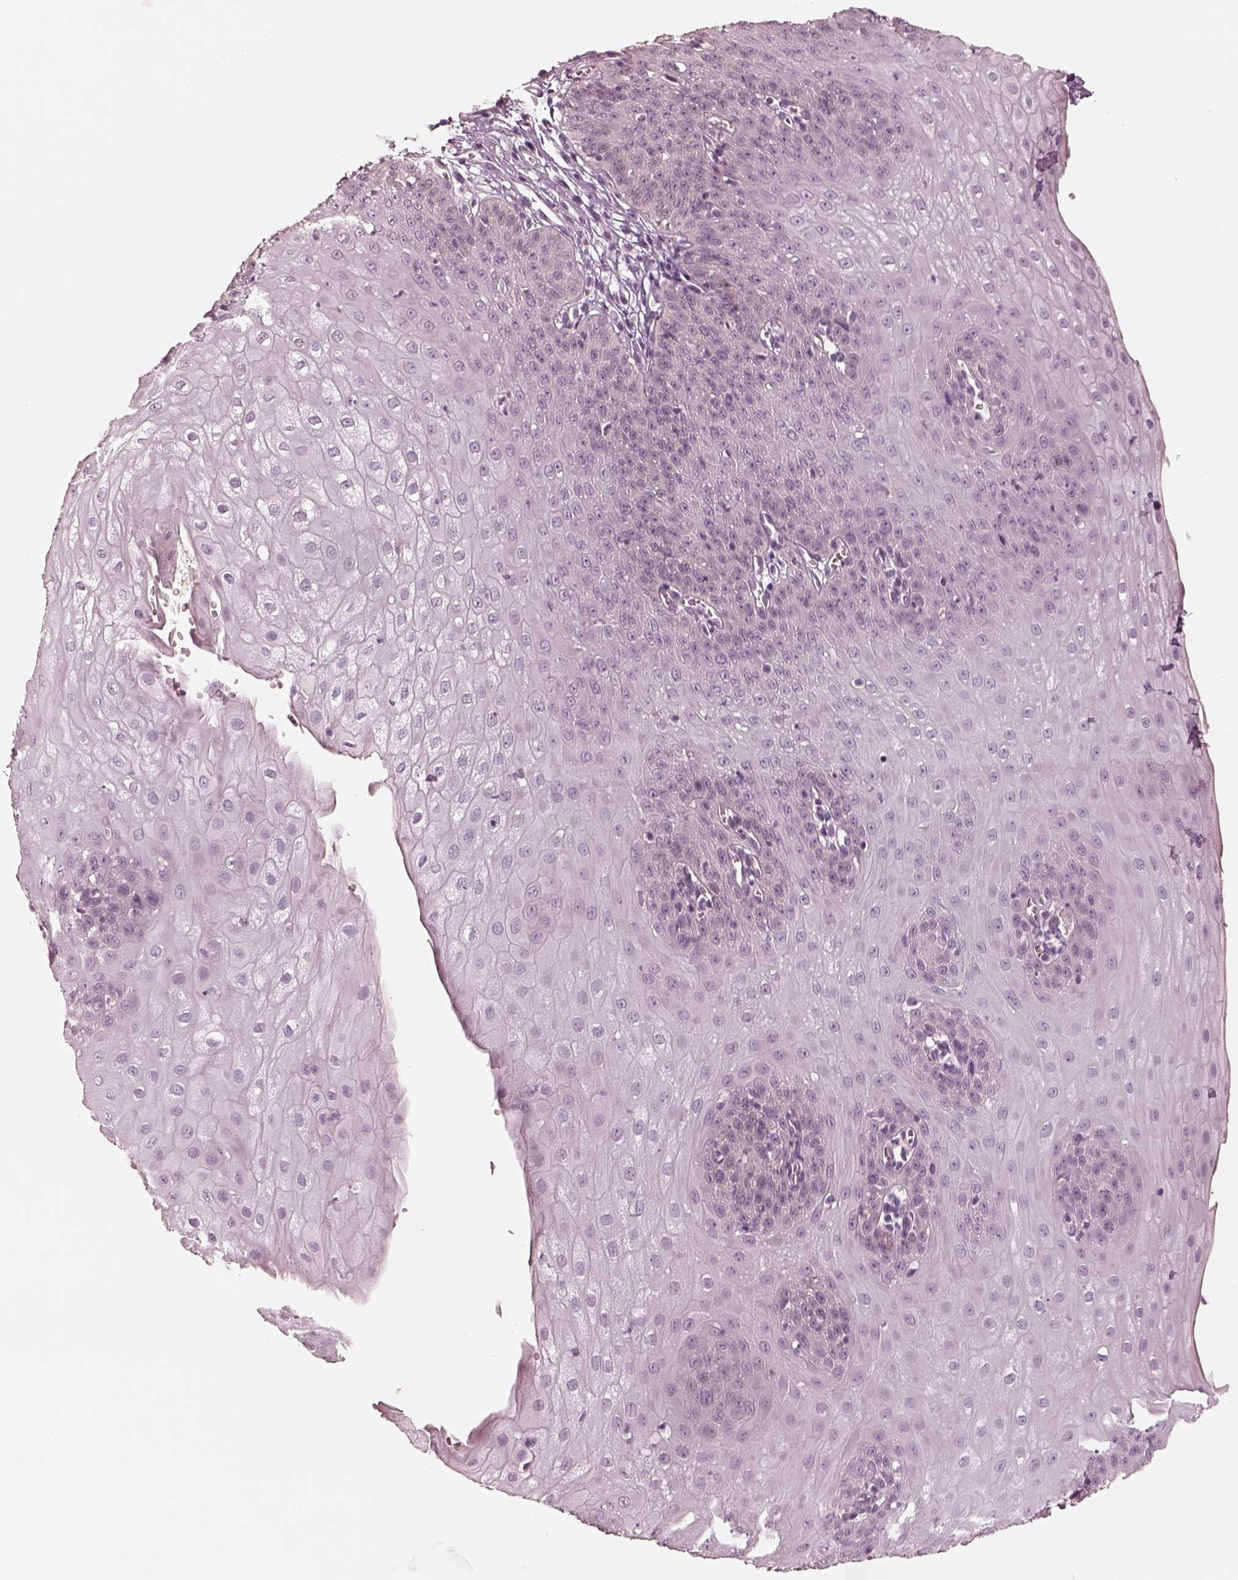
{"staining": {"intensity": "negative", "quantity": "none", "location": "none"}, "tissue": "esophagus", "cell_type": "Squamous epithelial cells", "image_type": "normal", "snomed": [{"axis": "morphology", "description": "Normal tissue, NOS"}, {"axis": "topography", "description": "Esophagus"}], "caption": "Protein analysis of benign esophagus reveals no significant staining in squamous epithelial cells. (Stains: DAB IHC with hematoxylin counter stain, Microscopy: brightfield microscopy at high magnification).", "gene": "EGR4", "patient": {"sex": "male", "age": 71}}